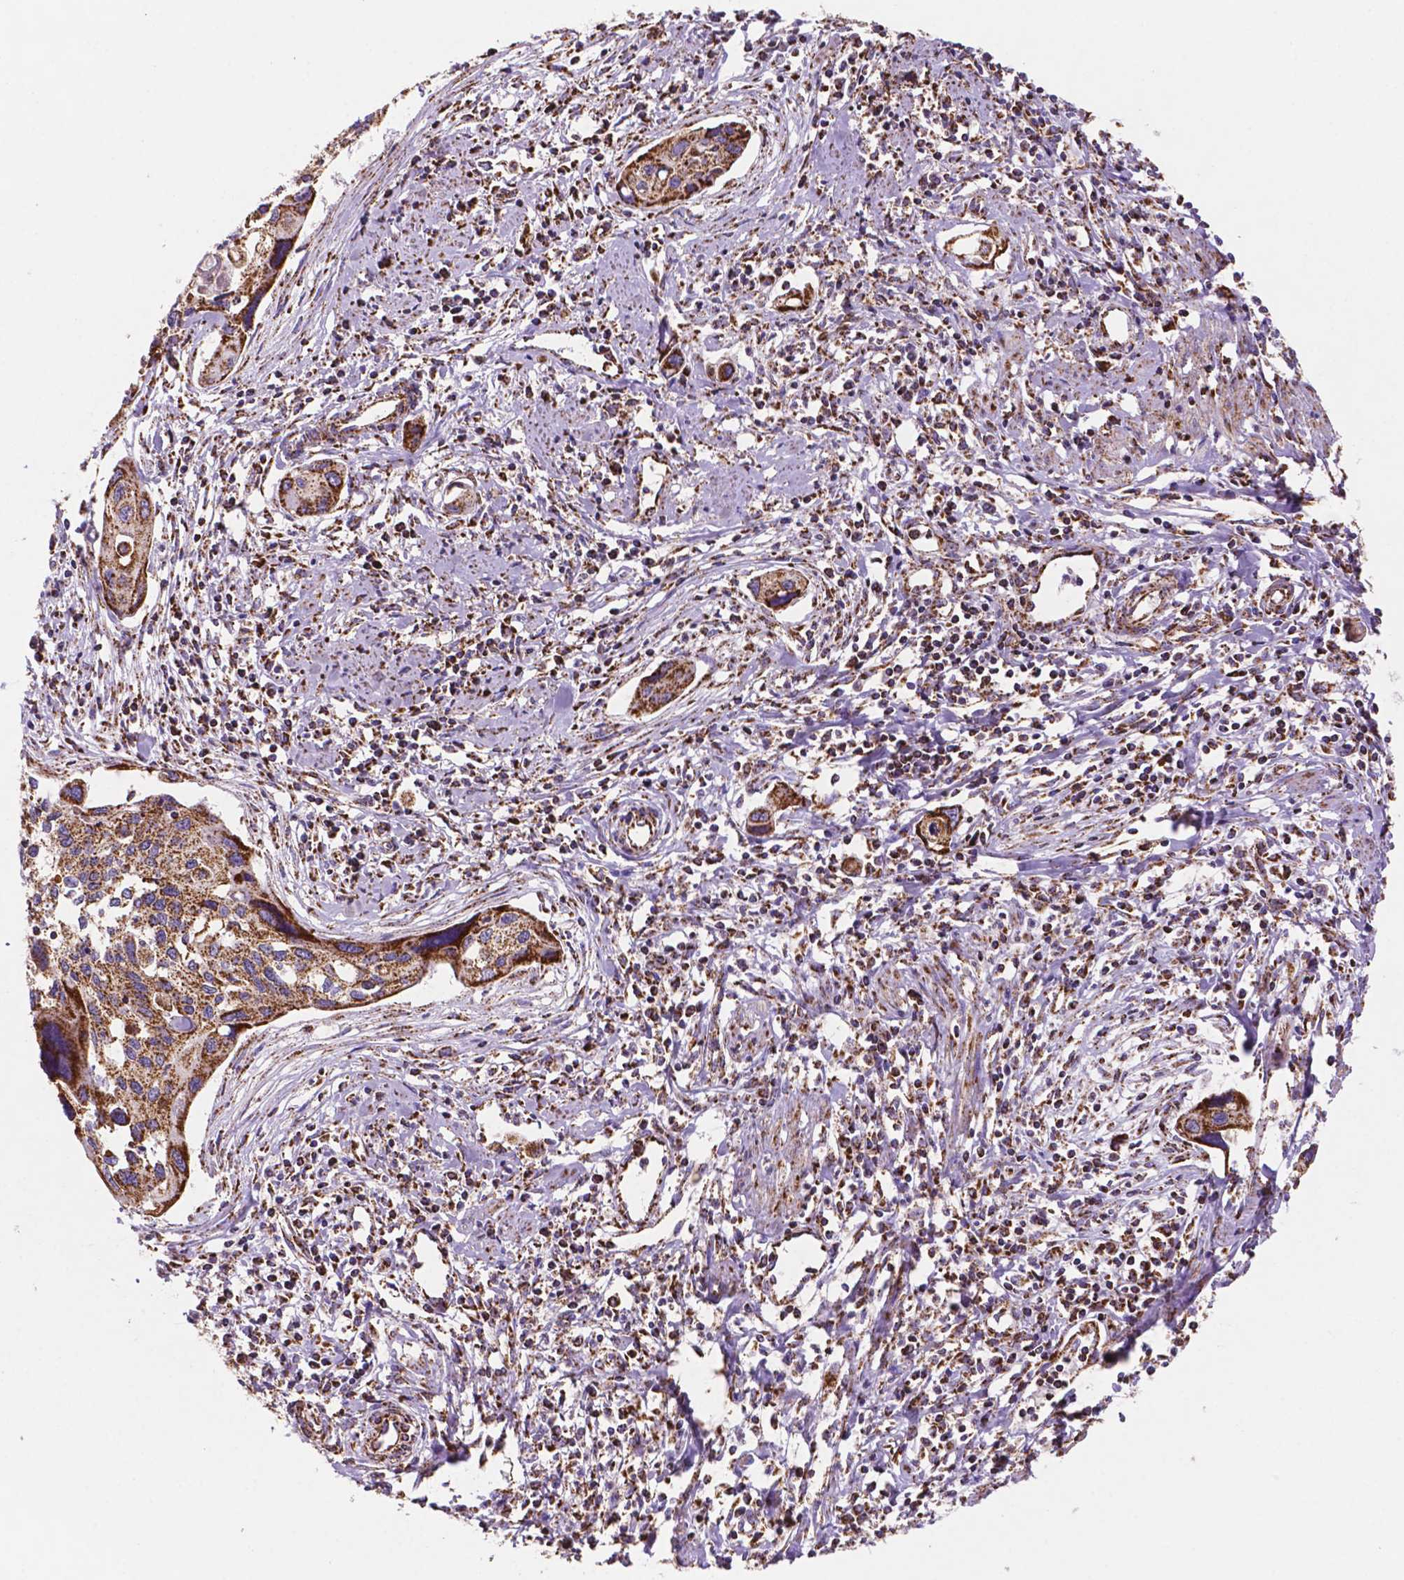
{"staining": {"intensity": "strong", "quantity": ">75%", "location": "cytoplasmic/membranous"}, "tissue": "cervical cancer", "cell_type": "Tumor cells", "image_type": "cancer", "snomed": [{"axis": "morphology", "description": "Squamous cell carcinoma, NOS"}, {"axis": "topography", "description": "Cervix"}], "caption": "Immunohistochemical staining of cervical squamous cell carcinoma shows strong cytoplasmic/membranous protein positivity in about >75% of tumor cells. Immunohistochemistry (ihc) stains the protein in brown and the nuclei are stained blue.", "gene": "HSPD1", "patient": {"sex": "female", "age": 31}}